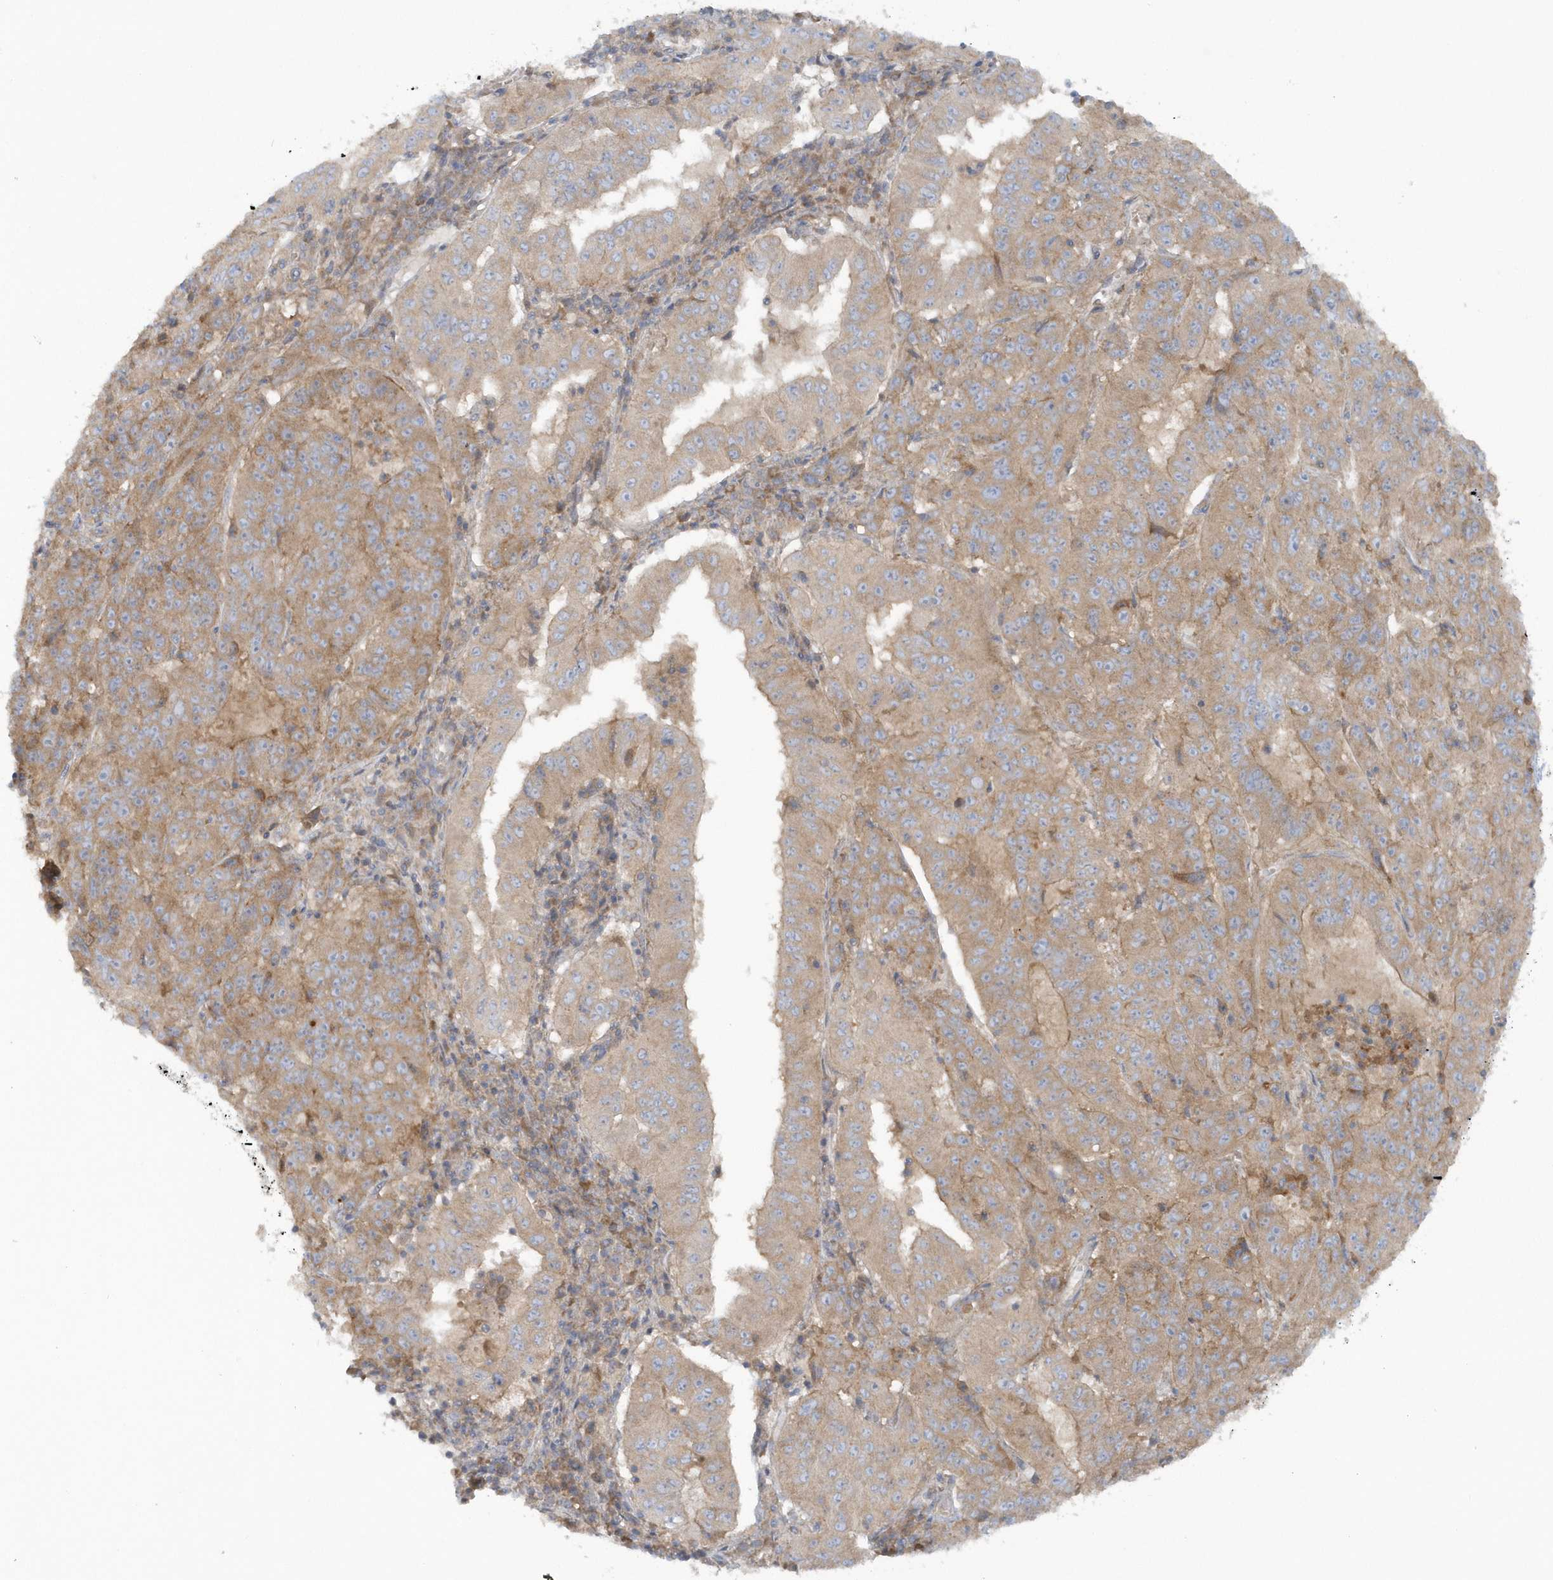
{"staining": {"intensity": "moderate", "quantity": ">75%", "location": "cytoplasmic/membranous"}, "tissue": "pancreatic cancer", "cell_type": "Tumor cells", "image_type": "cancer", "snomed": [{"axis": "morphology", "description": "Adenocarcinoma, NOS"}, {"axis": "topography", "description": "Pancreas"}], "caption": "This is a micrograph of IHC staining of adenocarcinoma (pancreatic), which shows moderate staining in the cytoplasmic/membranous of tumor cells.", "gene": "CNOT10", "patient": {"sex": "male", "age": 63}}